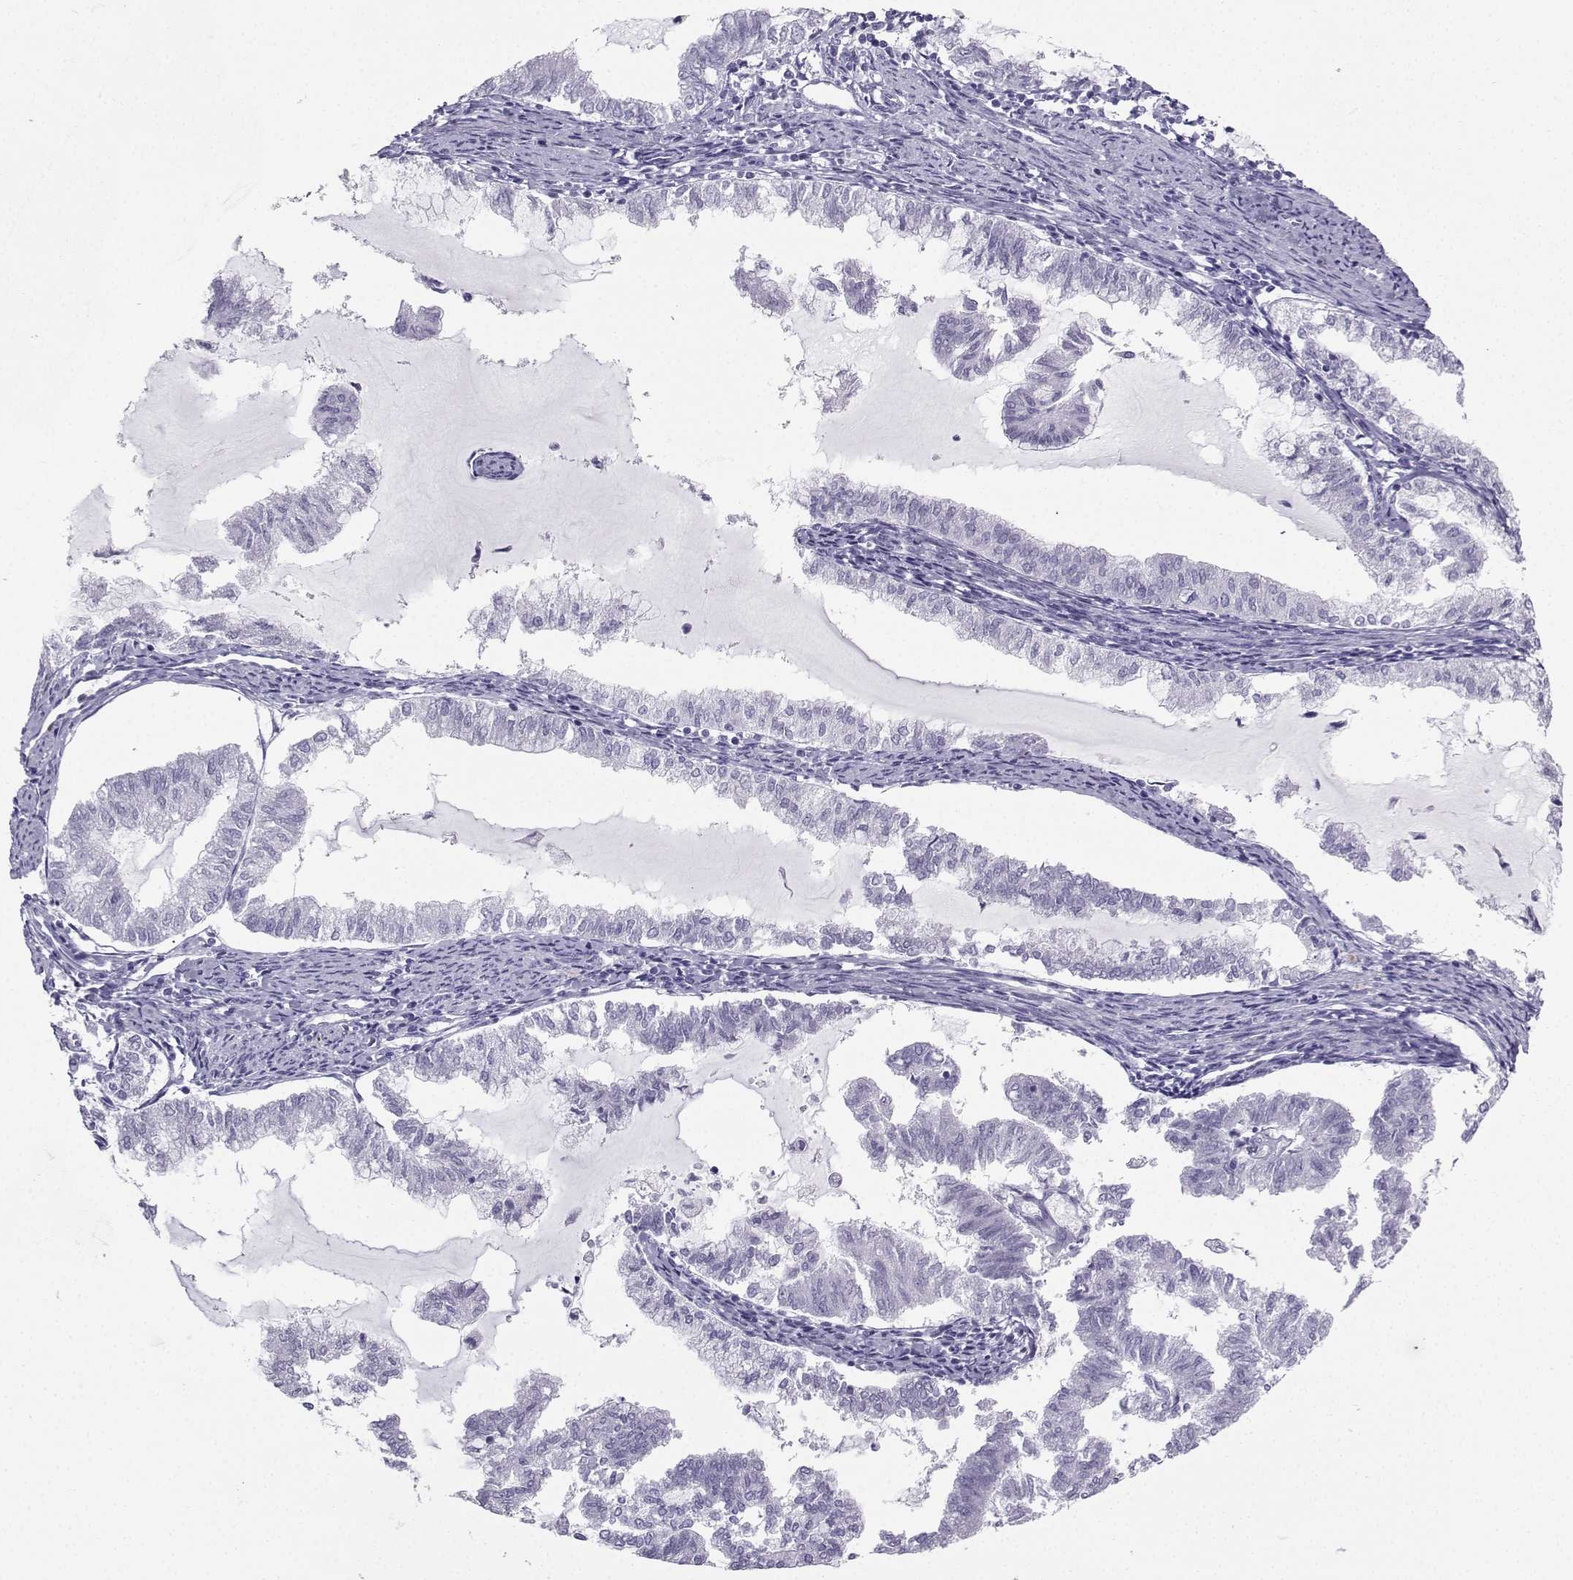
{"staining": {"intensity": "negative", "quantity": "none", "location": "none"}, "tissue": "endometrial cancer", "cell_type": "Tumor cells", "image_type": "cancer", "snomed": [{"axis": "morphology", "description": "Adenocarcinoma, NOS"}, {"axis": "topography", "description": "Endometrium"}], "caption": "Tumor cells are negative for brown protein staining in adenocarcinoma (endometrial).", "gene": "IQCD", "patient": {"sex": "female", "age": 79}}